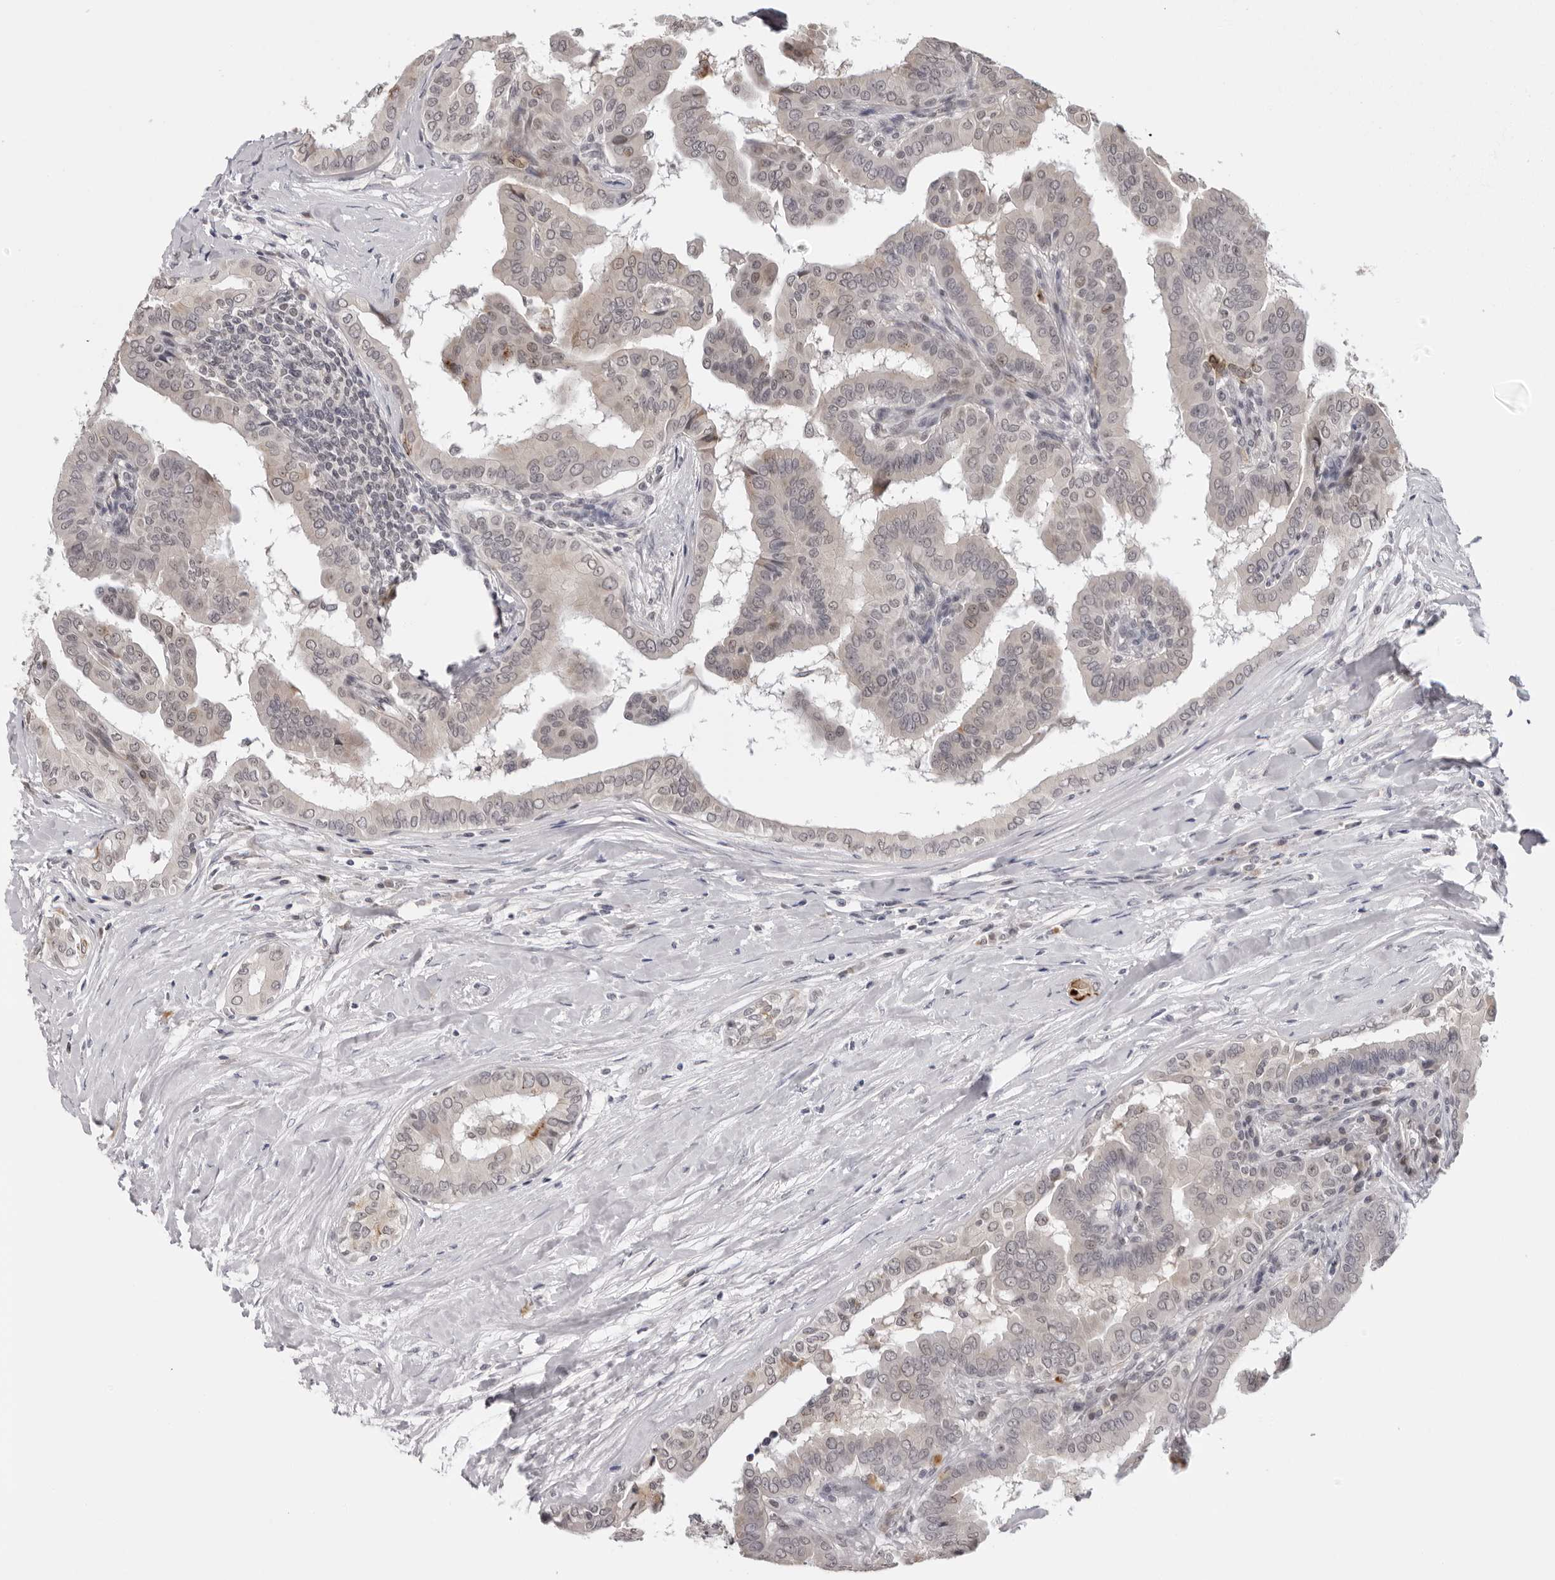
{"staining": {"intensity": "negative", "quantity": "none", "location": "none"}, "tissue": "thyroid cancer", "cell_type": "Tumor cells", "image_type": "cancer", "snomed": [{"axis": "morphology", "description": "Papillary adenocarcinoma, NOS"}, {"axis": "topography", "description": "Thyroid gland"}], "caption": "Immunohistochemistry of human papillary adenocarcinoma (thyroid) shows no staining in tumor cells. The staining was performed using DAB (3,3'-diaminobenzidine) to visualize the protein expression in brown, while the nuclei were stained in blue with hematoxylin (Magnification: 20x).", "gene": "PRUNE1", "patient": {"sex": "male", "age": 33}}